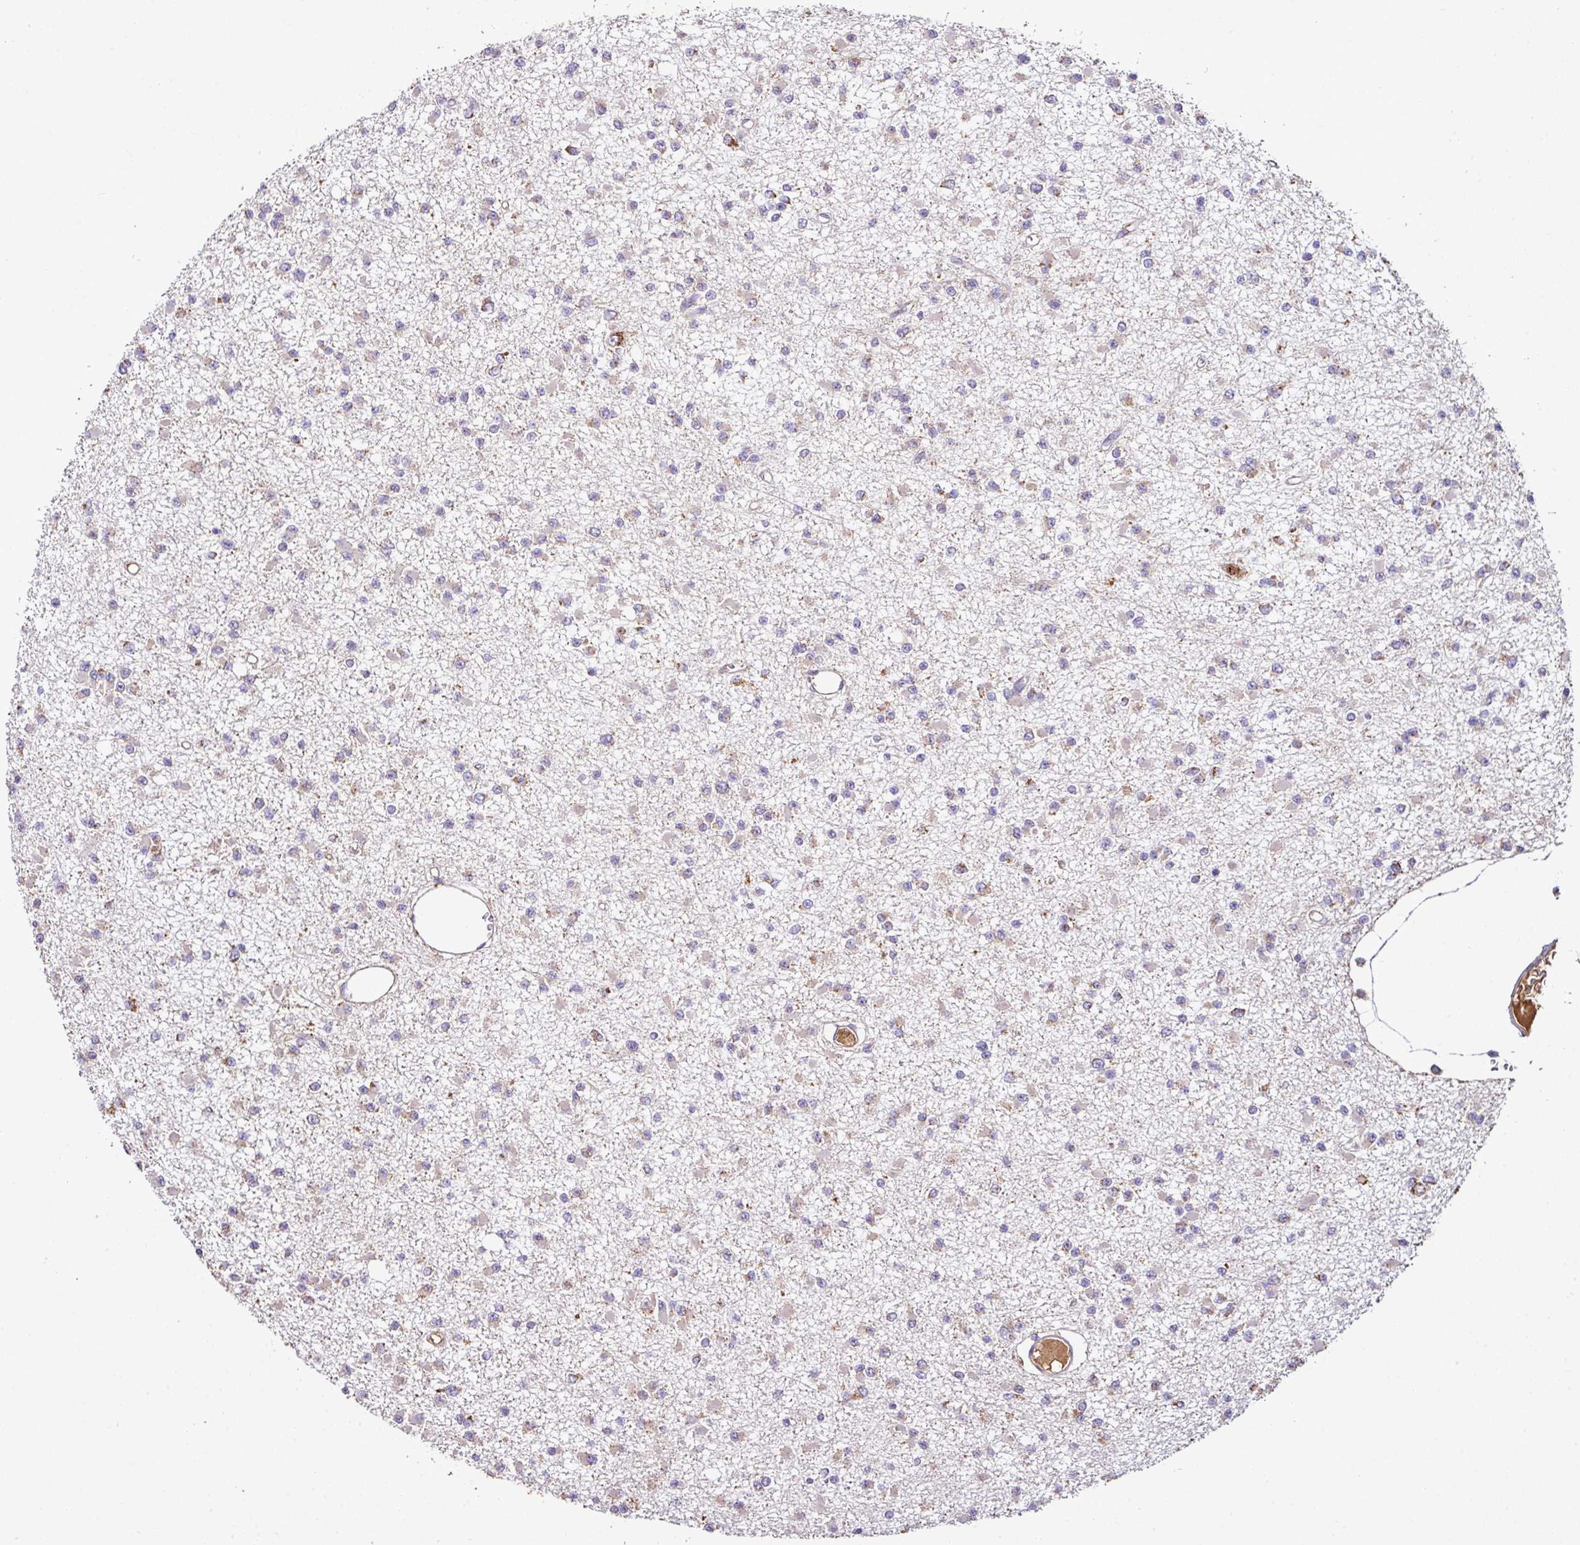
{"staining": {"intensity": "negative", "quantity": "none", "location": "none"}, "tissue": "glioma", "cell_type": "Tumor cells", "image_type": "cancer", "snomed": [{"axis": "morphology", "description": "Glioma, malignant, Low grade"}, {"axis": "topography", "description": "Brain"}], "caption": "A micrograph of human glioma is negative for staining in tumor cells.", "gene": "CPD", "patient": {"sex": "female", "age": 22}}